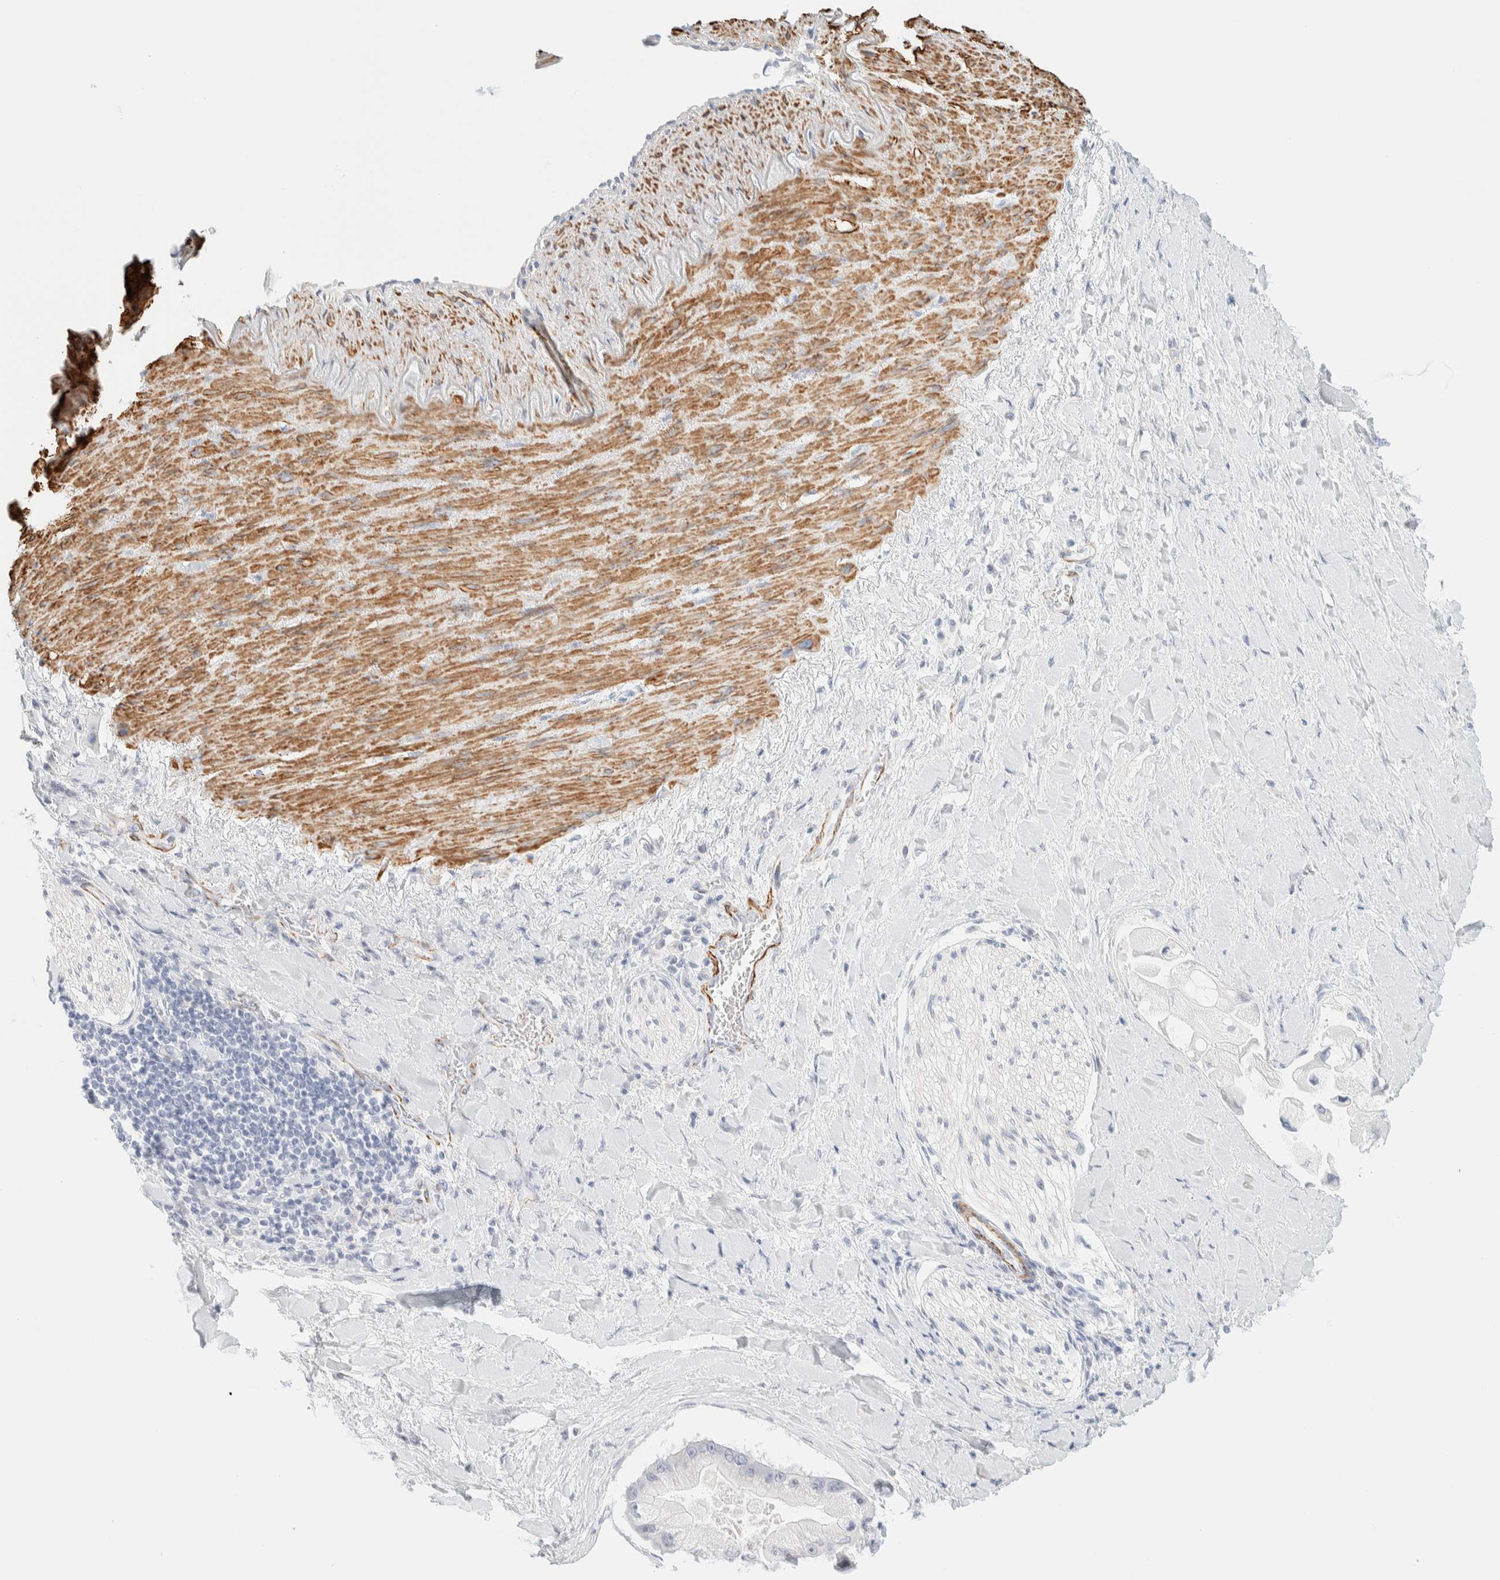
{"staining": {"intensity": "negative", "quantity": "none", "location": "none"}, "tissue": "liver cancer", "cell_type": "Tumor cells", "image_type": "cancer", "snomed": [{"axis": "morphology", "description": "Cholangiocarcinoma"}, {"axis": "topography", "description": "Liver"}], "caption": "DAB immunohistochemical staining of human cholangiocarcinoma (liver) exhibits no significant expression in tumor cells.", "gene": "AFMID", "patient": {"sex": "male", "age": 50}}